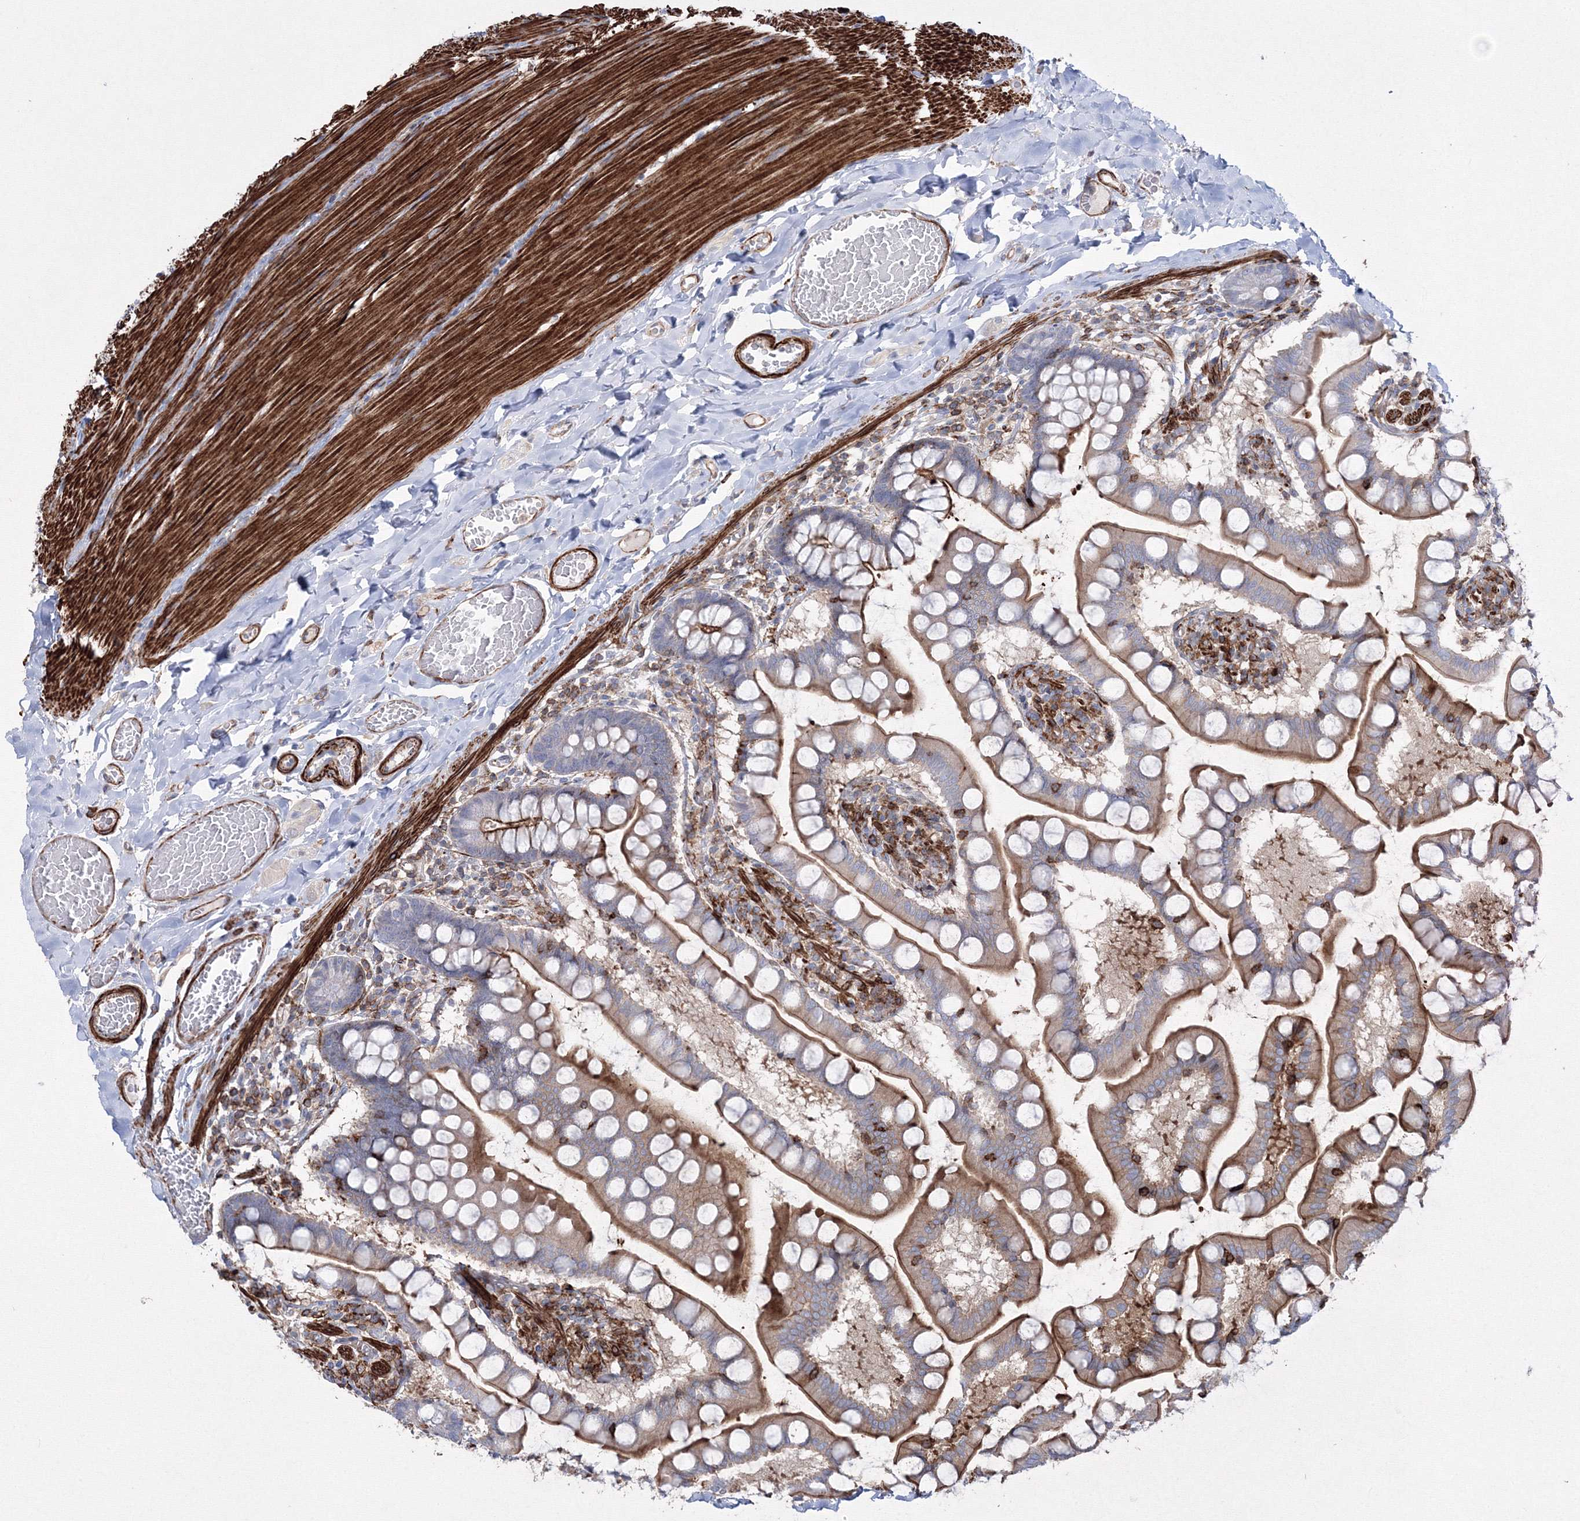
{"staining": {"intensity": "moderate", "quantity": ">75%", "location": "cytoplasmic/membranous"}, "tissue": "small intestine", "cell_type": "Glandular cells", "image_type": "normal", "snomed": [{"axis": "morphology", "description": "Normal tissue, NOS"}, {"axis": "topography", "description": "Small intestine"}], "caption": "IHC micrograph of unremarkable small intestine stained for a protein (brown), which exhibits medium levels of moderate cytoplasmic/membranous positivity in about >75% of glandular cells.", "gene": "GPR82", "patient": {"sex": "male", "age": 41}}